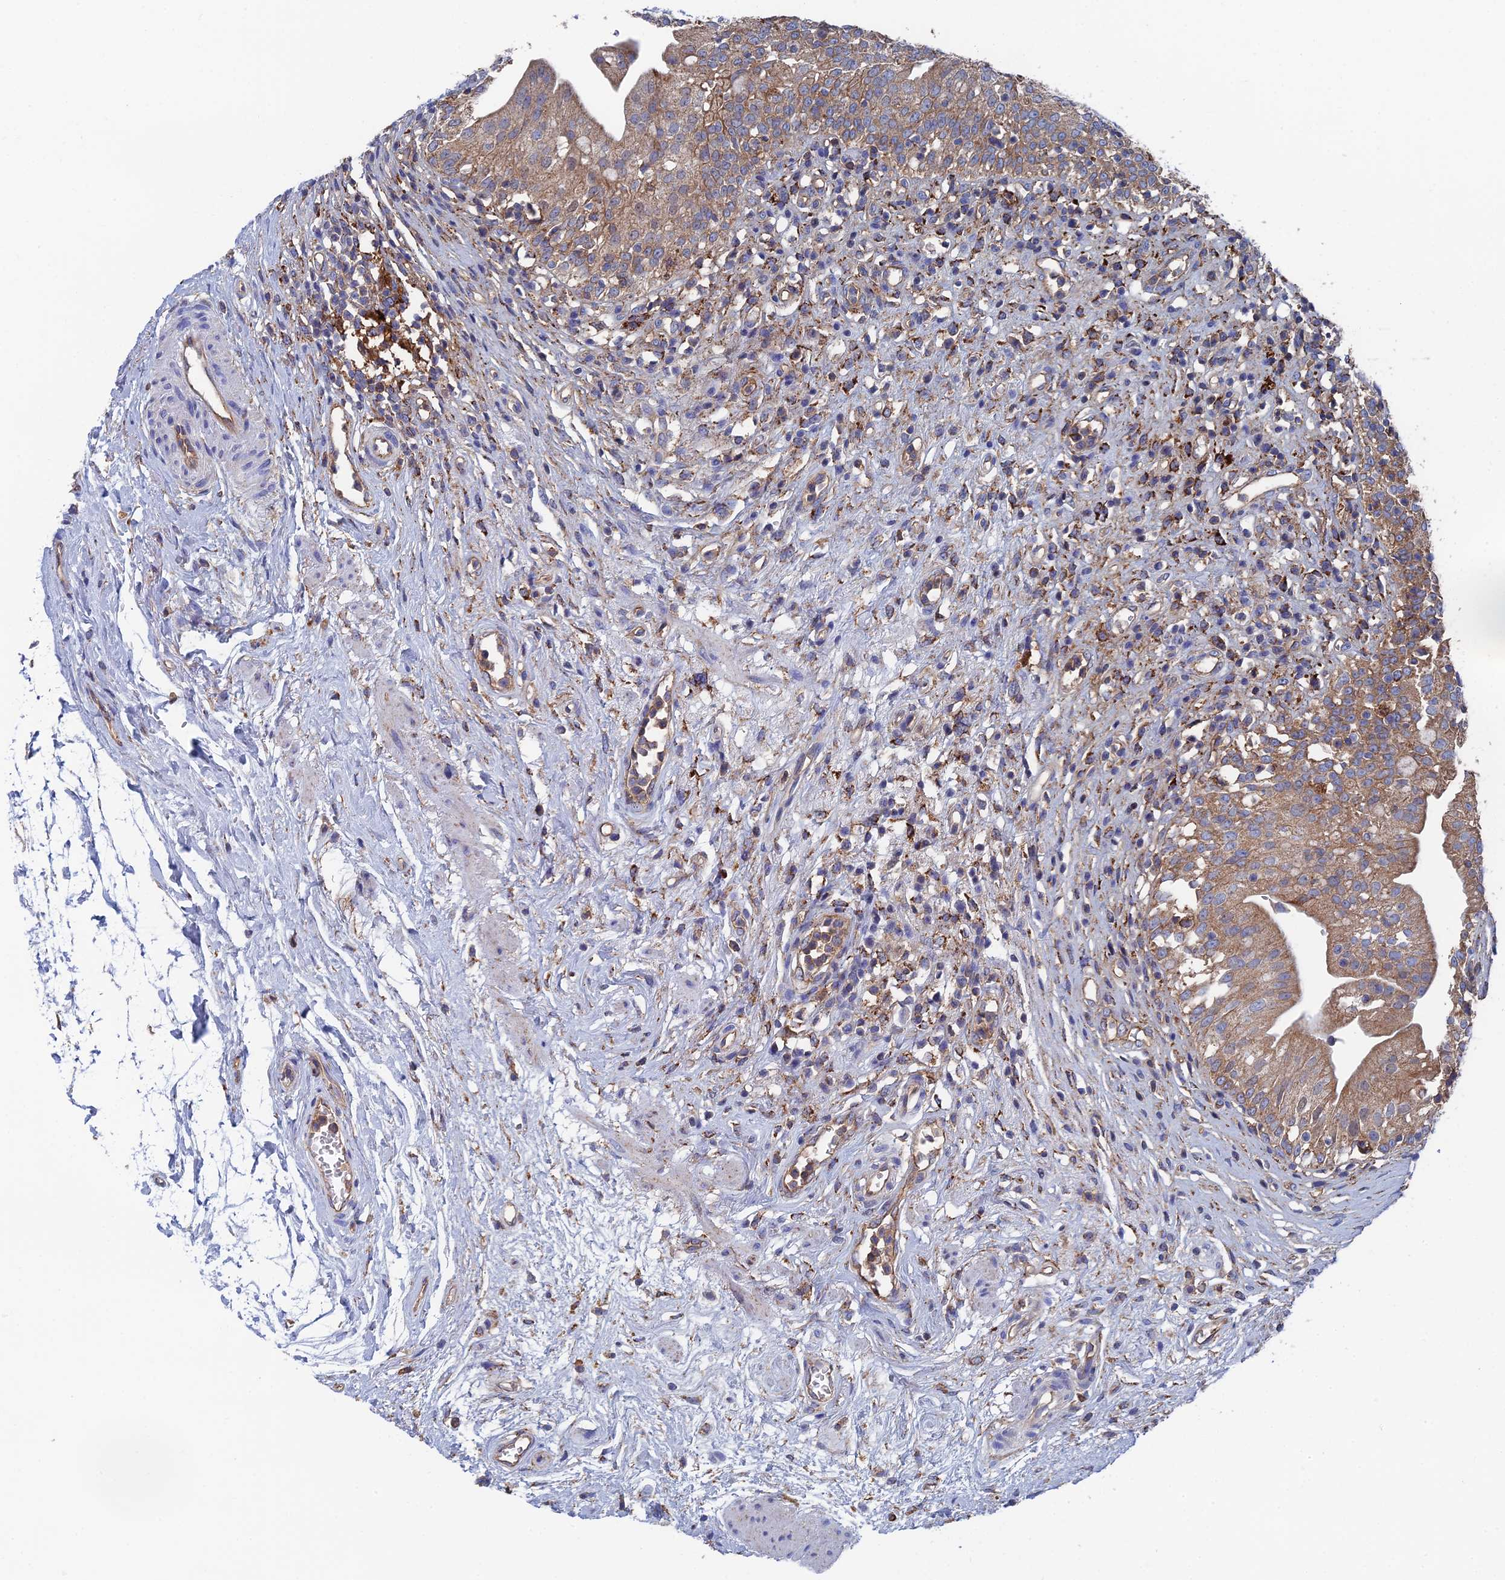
{"staining": {"intensity": "moderate", "quantity": ">75%", "location": "cytoplasmic/membranous"}, "tissue": "urinary bladder", "cell_type": "Urothelial cells", "image_type": "normal", "snomed": [{"axis": "morphology", "description": "Normal tissue, NOS"}, {"axis": "morphology", "description": "Inflammation, NOS"}, {"axis": "topography", "description": "Urinary bladder"}], "caption": "IHC of normal urinary bladder reveals medium levels of moderate cytoplasmic/membranous staining in about >75% of urothelial cells. The staining was performed using DAB to visualize the protein expression in brown, while the nuclei were stained in blue with hematoxylin (Magnification: 20x).", "gene": "SNX11", "patient": {"sex": "male", "age": 63}}